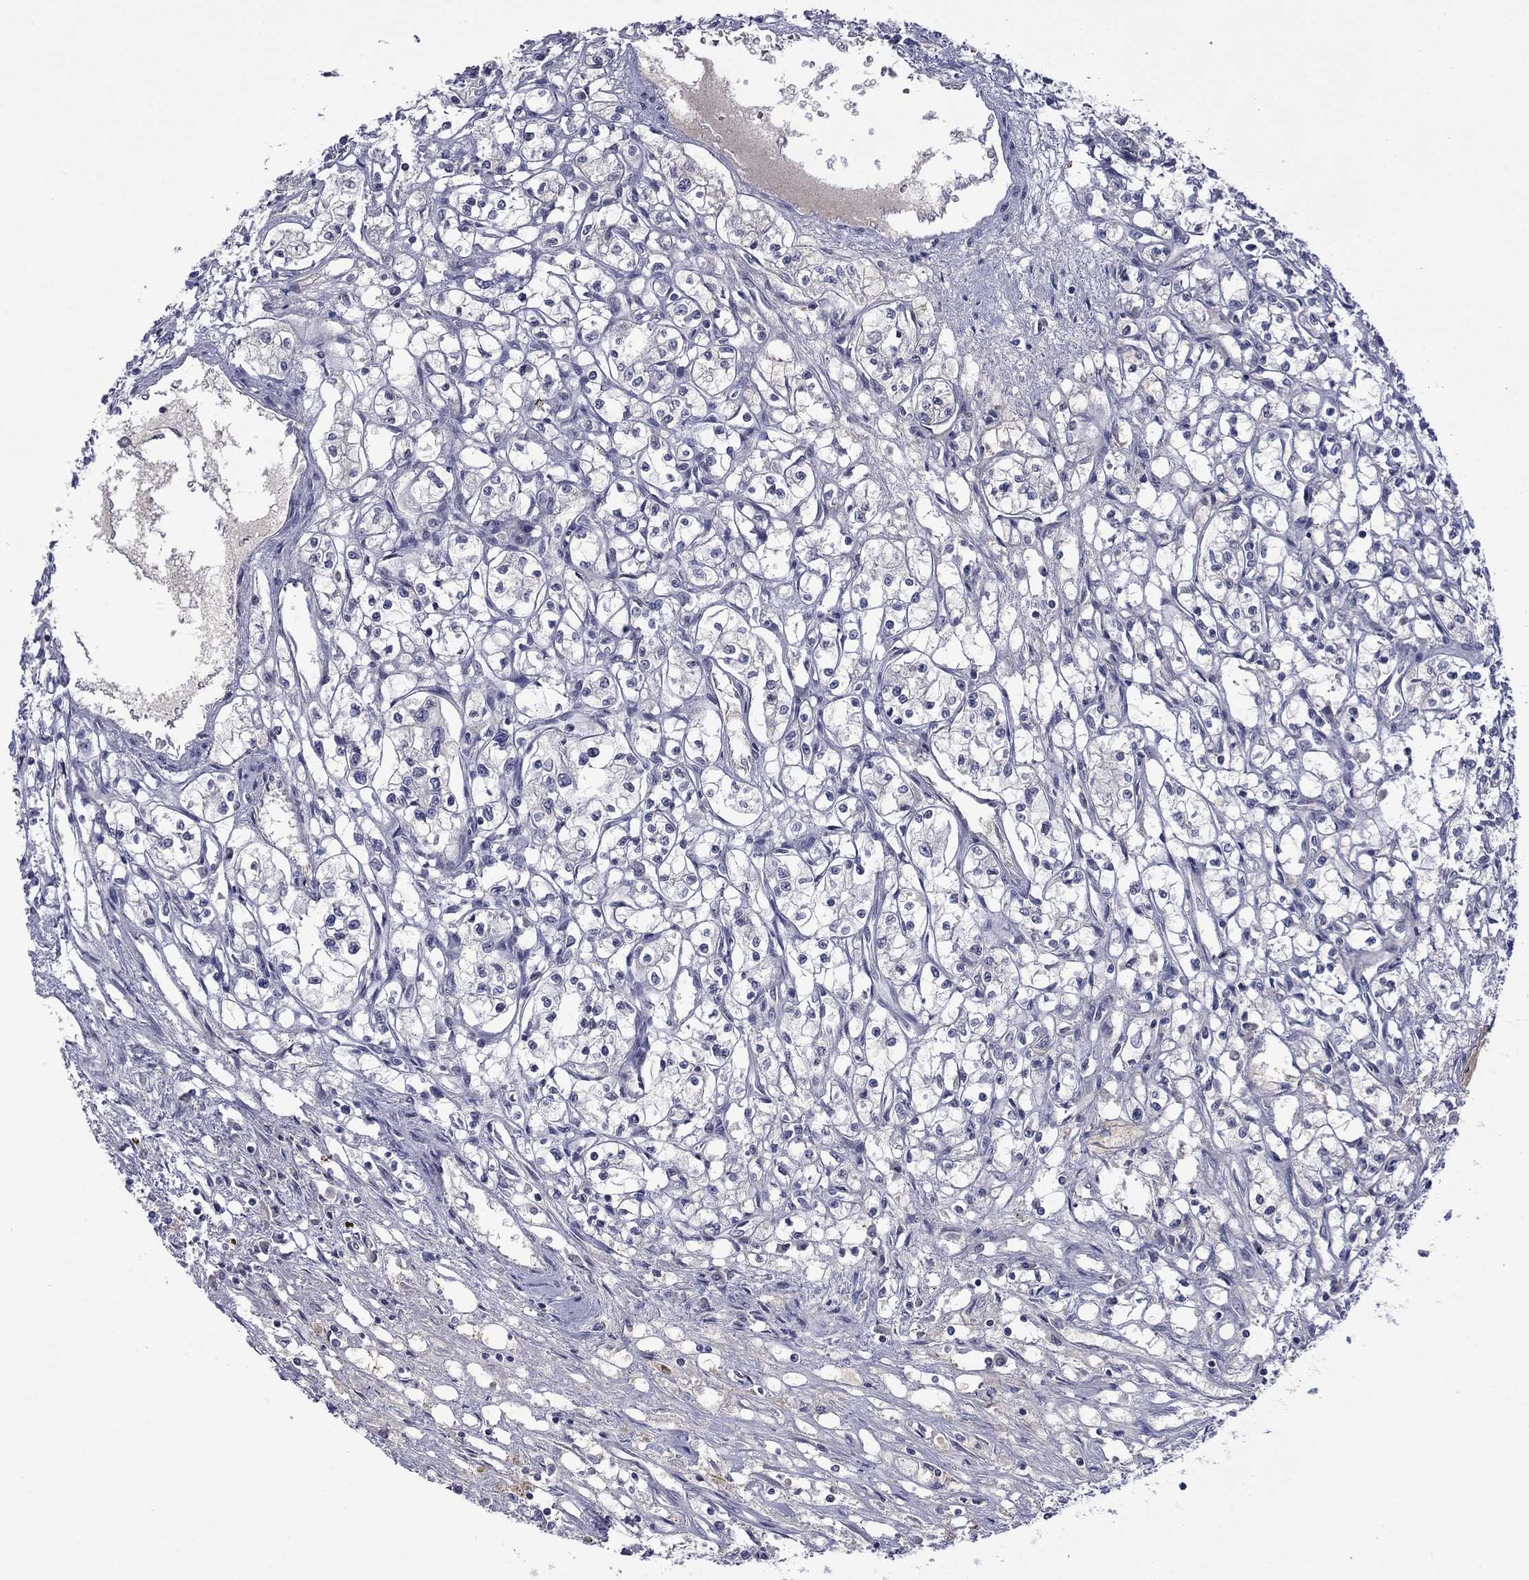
{"staining": {"intensity": "negative", "quantity": "none", "location": "none"}, "tissue": "renal cancer", "cell_type": "Tumor cells", "image_type": "cancer", "snomed": [{"axis": "morphology", "description": "Adenocarcinoma, NOS"}, {"axis": "topography", "description": "Kidney"}], "caption": "Tumor cells show no significant protein expression in adenocarcinoma (renal). (Stains: DAB (3,3'-diaminobenzidine) IHC with hematoxylin counter stain, Microscopy: brightfield microscopy at high magnification).", "gene": "NSMF", "patient": {"sex": "male", "age": 56}}